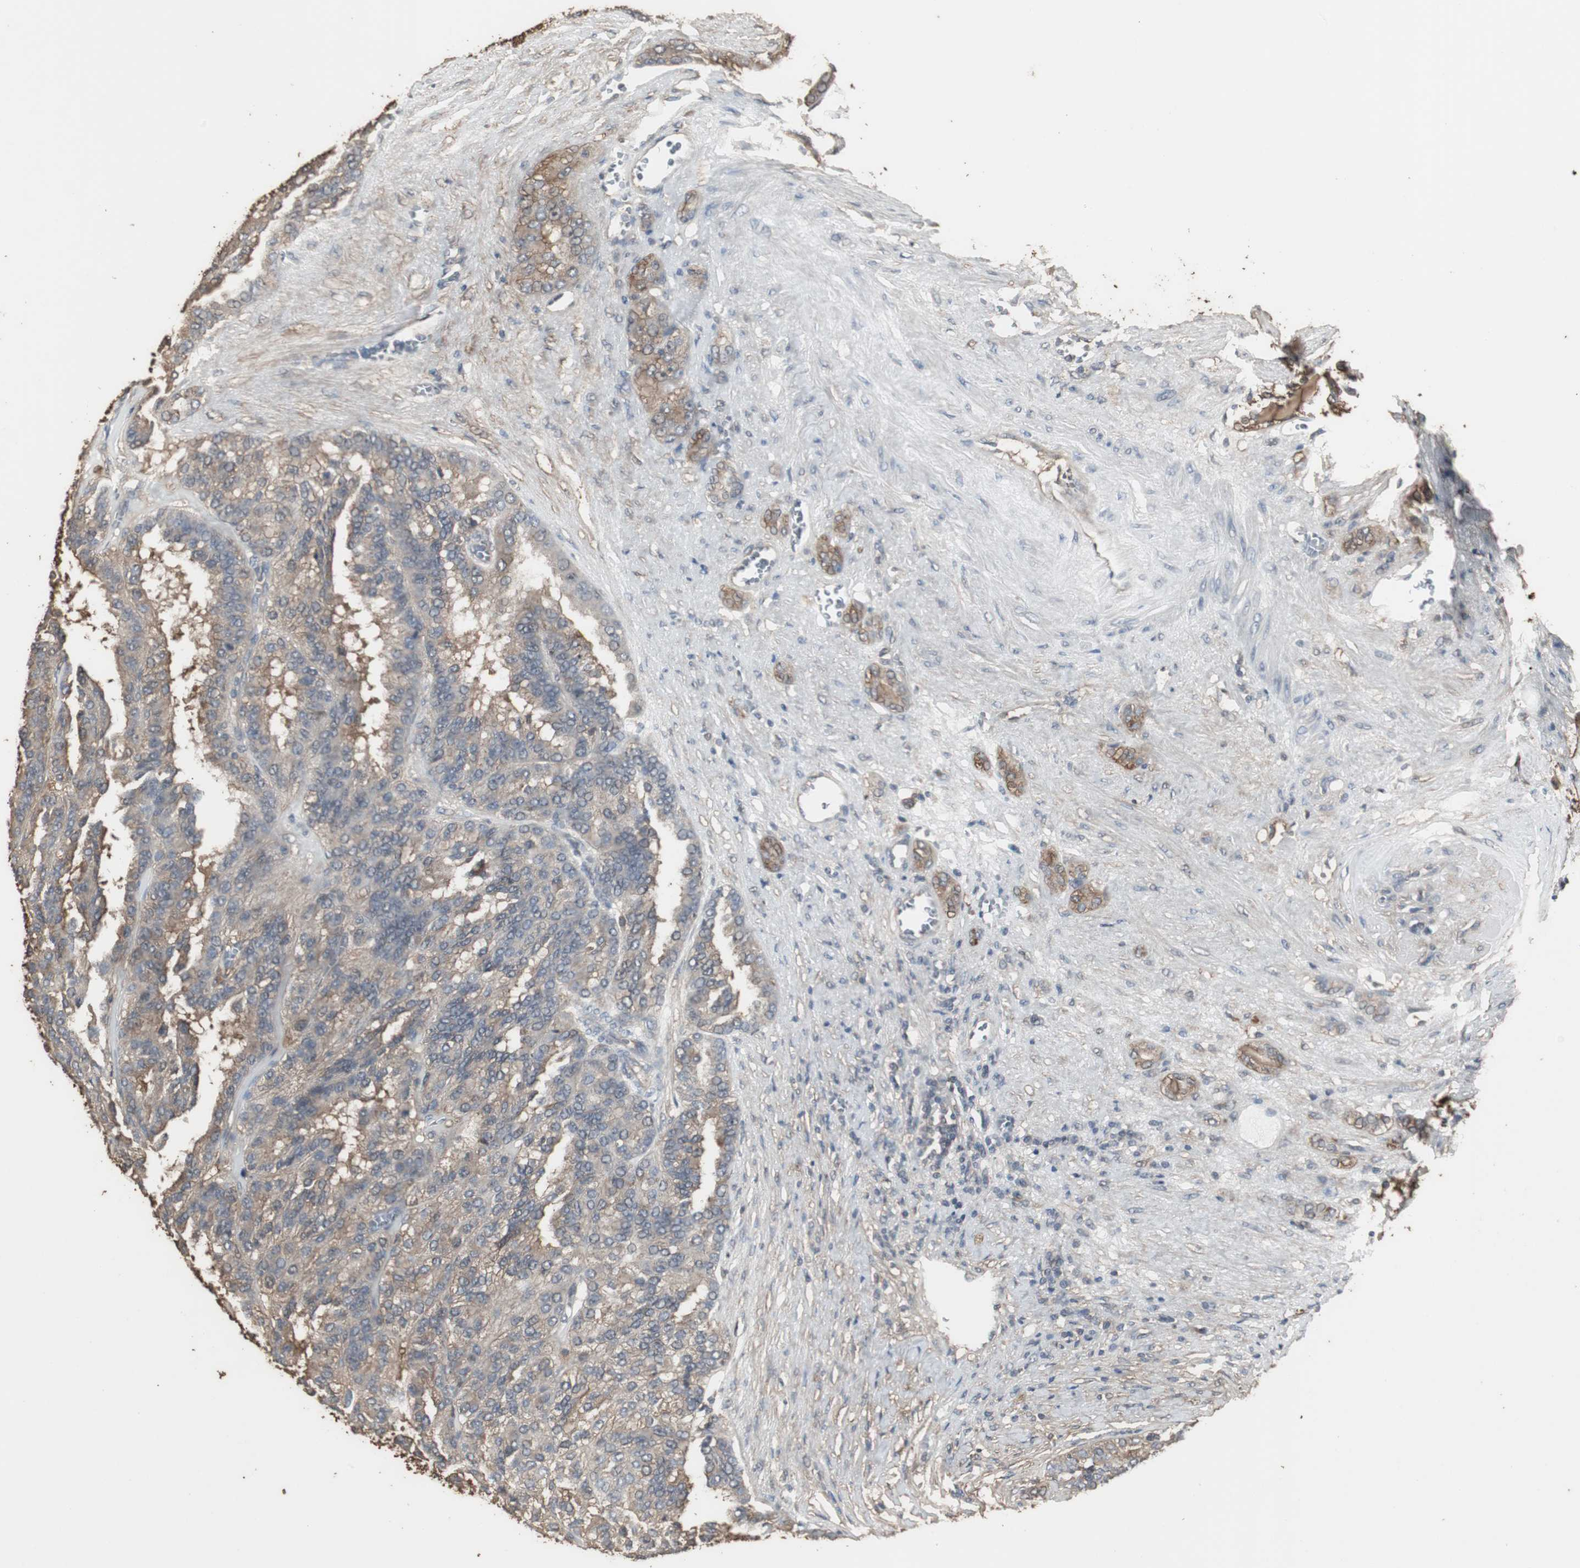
{"staining": {"intensity": "weak", "quantity": ">75%", "location": "cytoplasmic/membranous"}, "tissue": "renal cancer", "cell_type": "Tumor cells", "image_type": "cancer", "snomed": [{"axis": "morphology", "description": "Adenocarcinoma, NOS"}, {"axis": "topography", "description": "Kidney"}], "caption": "Immunohistochemistry (IHC) micrograph of neoplastic tissue: human adenocarcinoma (renal) stained using IHC shows low levels of weak protein expression localized specifically in the cytoplasmic/membranous of tumor cells, appearing as a cytoplasmic/membranous brown color.", "gene": "HPRT1", "patient": {"sex": "male", "age": 46}}